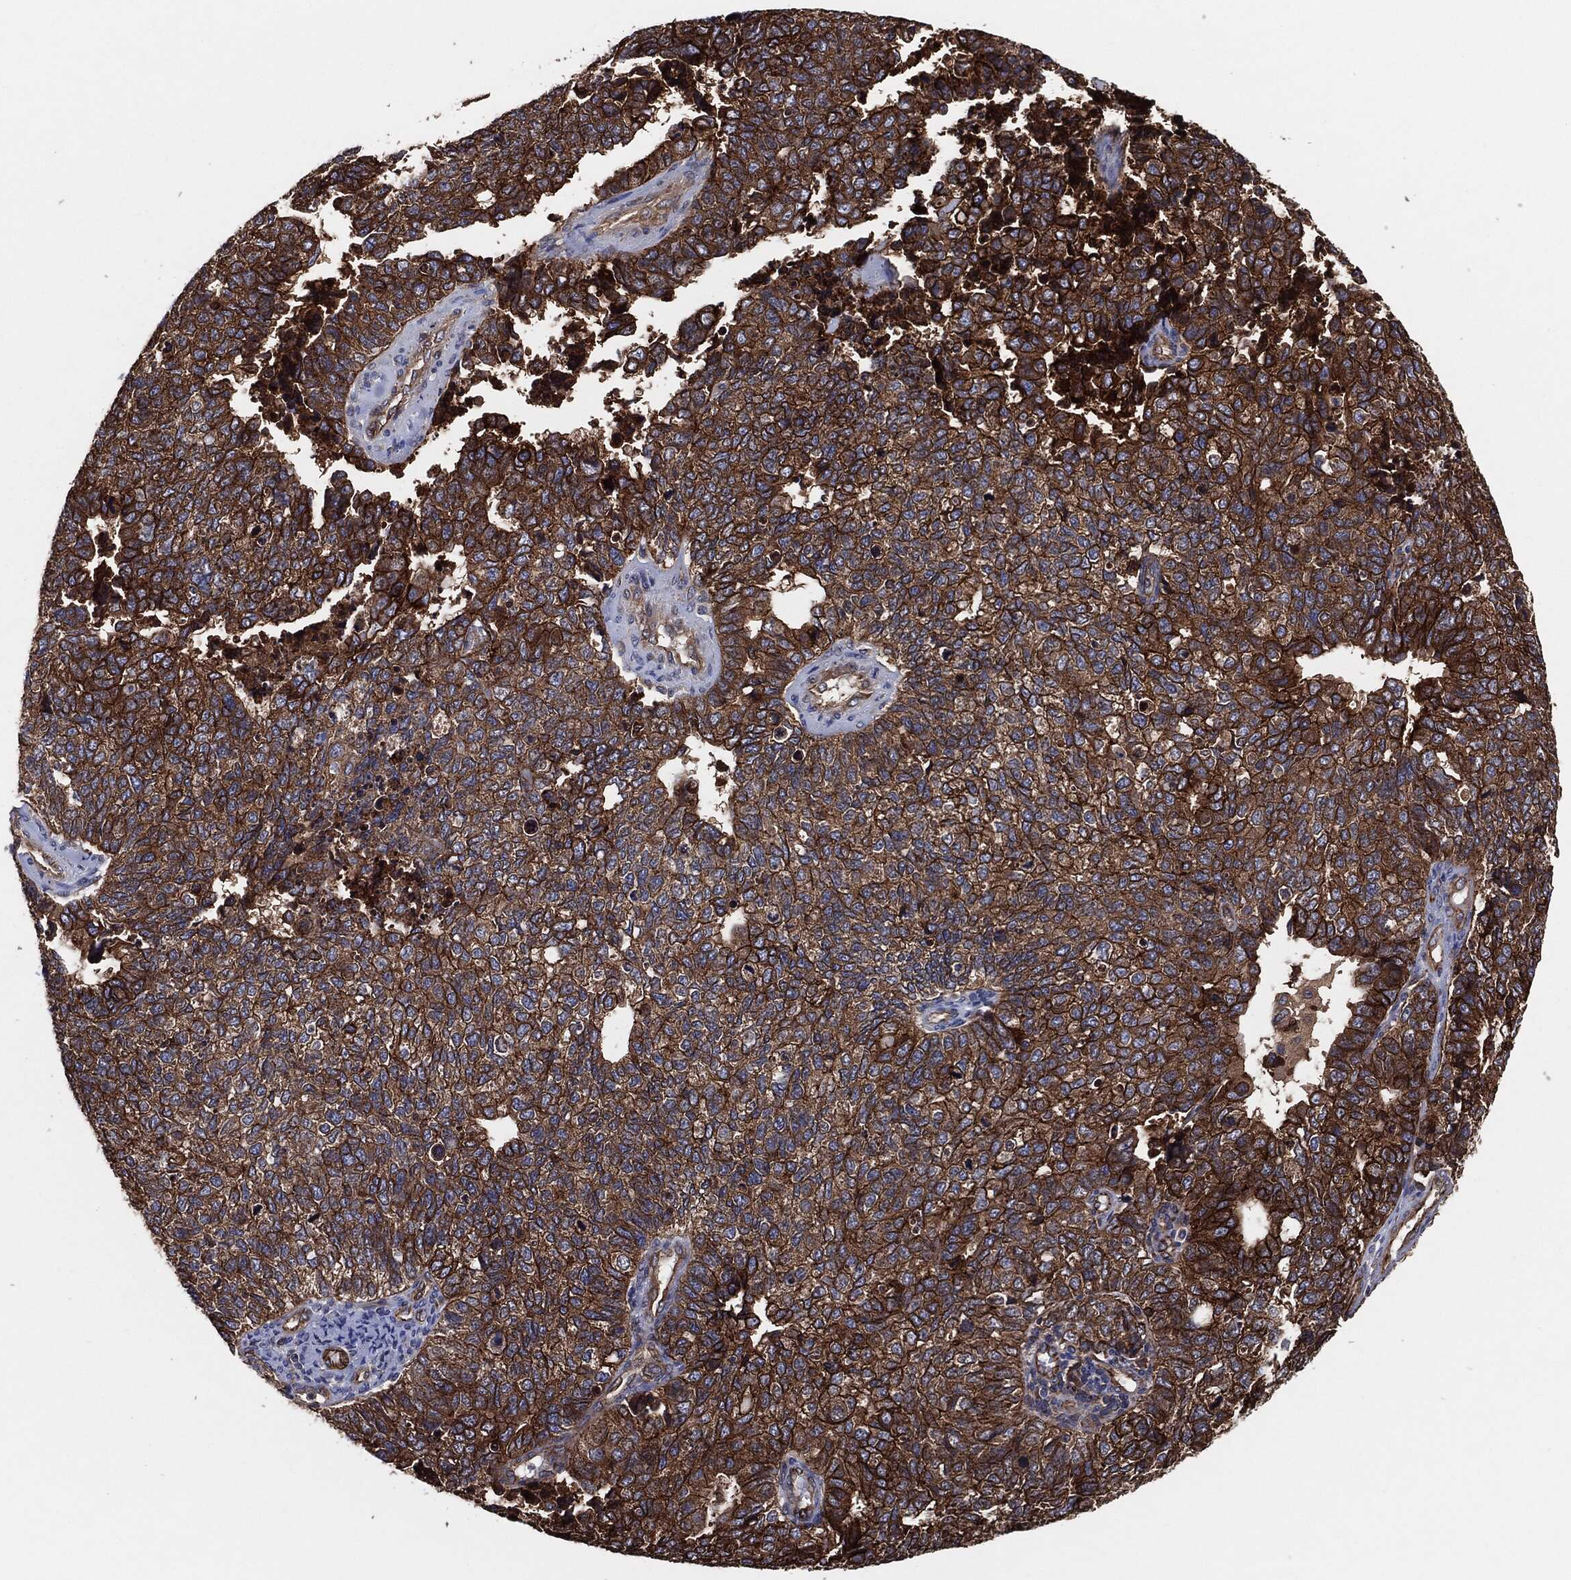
{"staining": {"intensity": "strong", "quantity": "25%-75%", "location": "cytoplasmic/membranous"}, "tissue": "cervical cancer", "cell_type": "Tumor cells", "image_type": "cancer", "snomed": [{"axis": "morphology", "description": "Squamous cell carcinoma, NOS"}, {"axis": "topography", "description": "Cervix"}], "caption": "A high-resolution micrograph shows IHC staining of cervical squamous cell carcinoma, which shows strong cytoplasmic/membranous staining in about 25%-75% of tumor cells. The protein of interest is stained brown, and the nuclei are stained in blue (DAB (3,3'-diaminobenzidine) IHC with brightfield microscopy, high magnification).", "gene": "CTNNA1", "patient": {"sex": "female", "age": 63}}